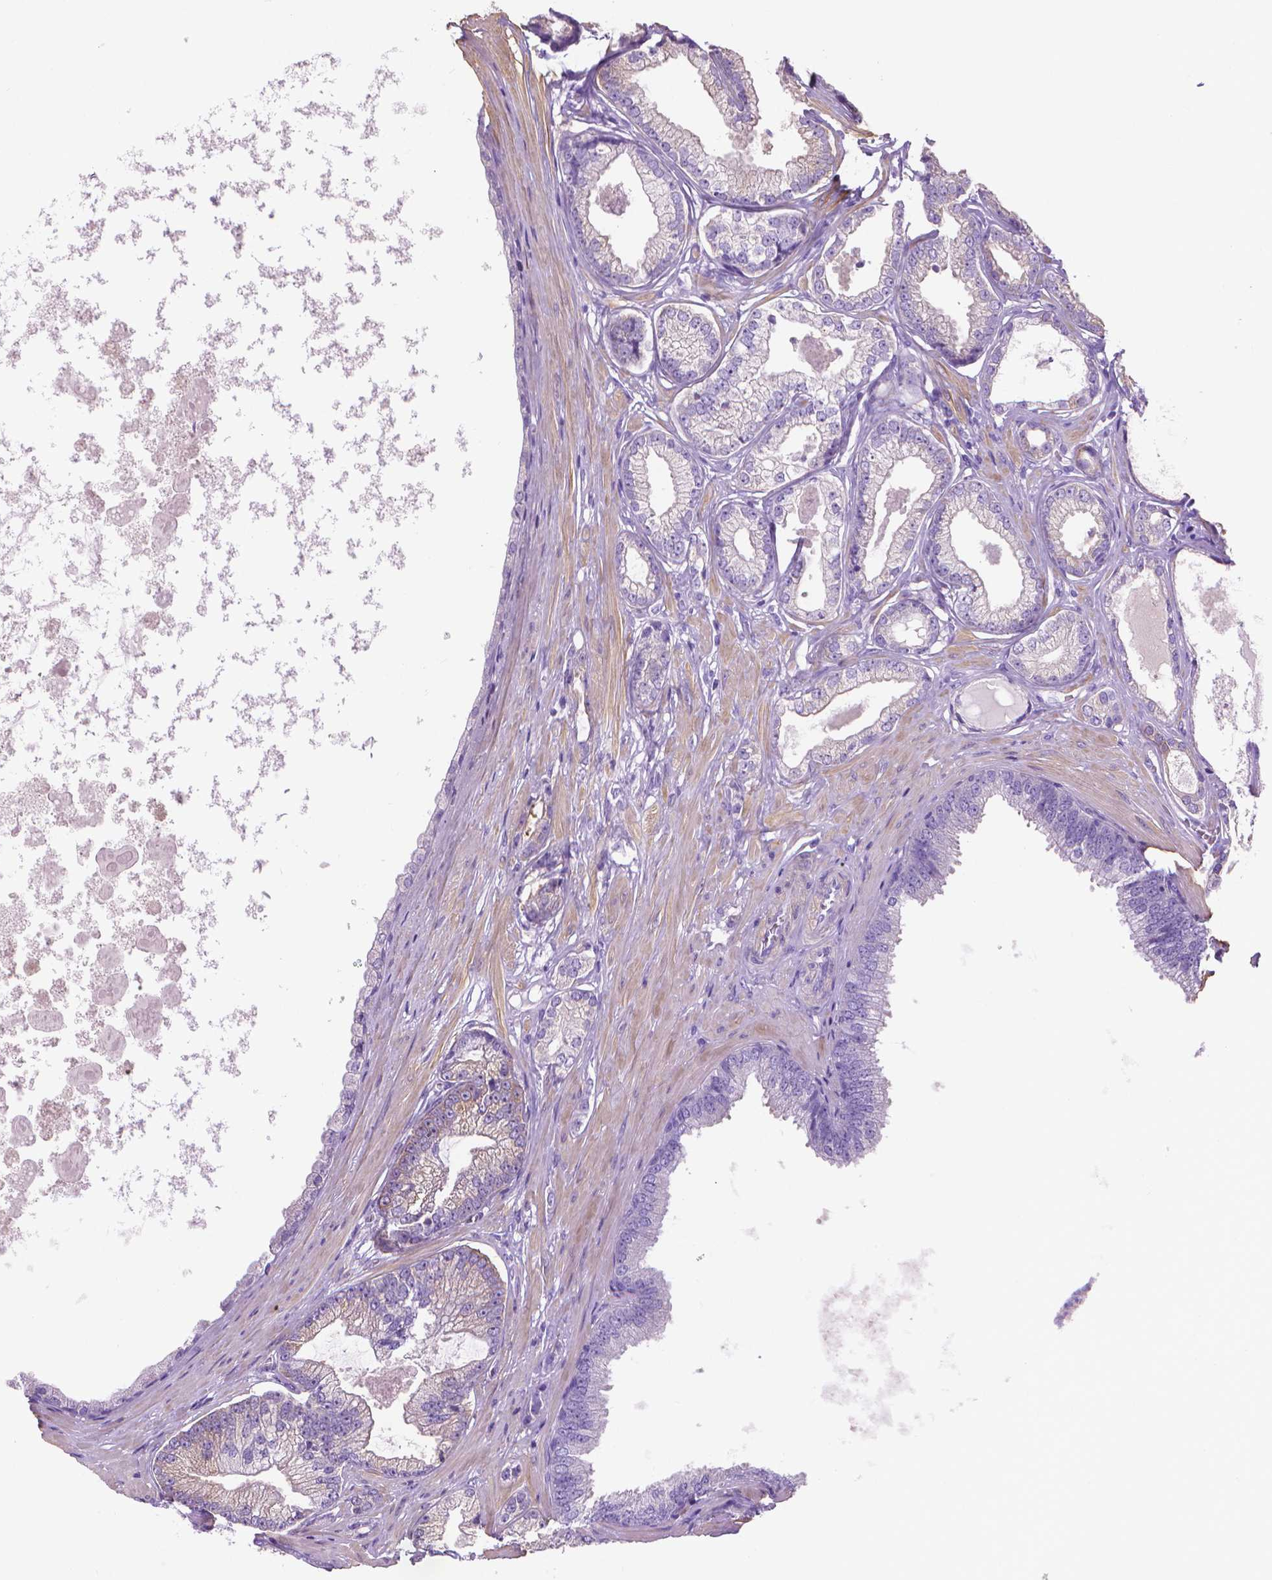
{"staining": {"intensity": "weak", "quantity": "<25%", "location": "cytoplasmic/membranous"}, "tissue": "prostate cancer", "cell_type": "Tumor cells", "image_type": "cancer", "snomed": [{"axis": "morphology", "description": "Adenocarcinoma, Low grade"}, {"axis": "topography", "description": "Prostate"}], "caption": "A micrograph of human prostate cancer (low-grade adenocarcinoma) is negative for staining in tumor cells.", "gene": "FASN", "patient": {"sex": "male", "age": 64}}